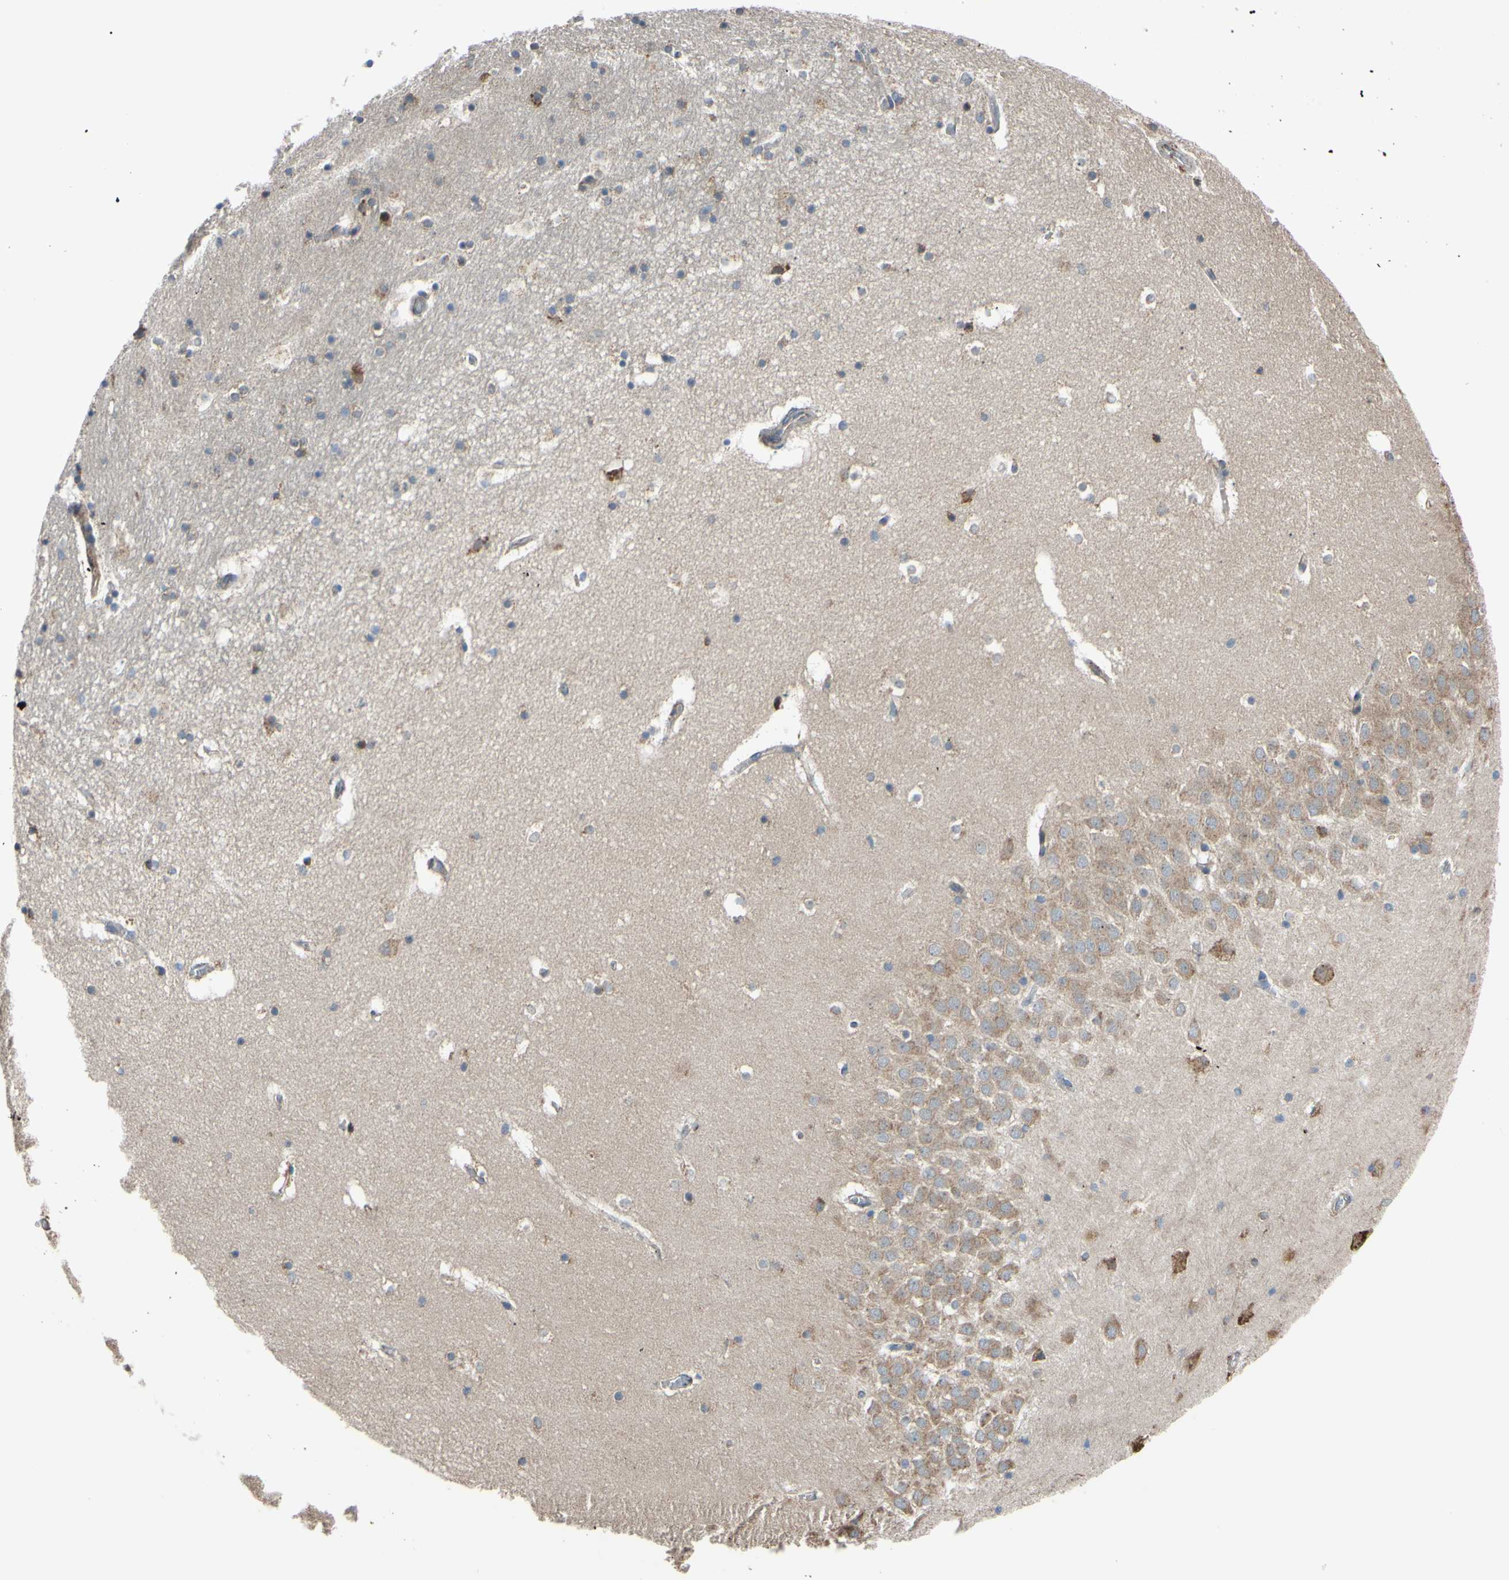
{"staining": {"intensity": "negative", "quantity": "none", "location": "none"}, "tissue": "hippocampus", "cell_type": "Glial cells", "image_type": "normal", "snomed": [{"axis": "morphology", "description": "Normal tissue, NOS"}, {"axis": "topography", "description": "Hippocampus"}], "caption": "Immunohistochemistry micrograph of normal hippocampus: hippocampus stained with DAB displays no significant protein positivity in glial cells. Brightfield microscopy of IHC stained with DAB (brown) and hematoxylin (blue), captured at high magnification.", "gene": "BMF", "patient": {"sex": "male", "age": 45}}